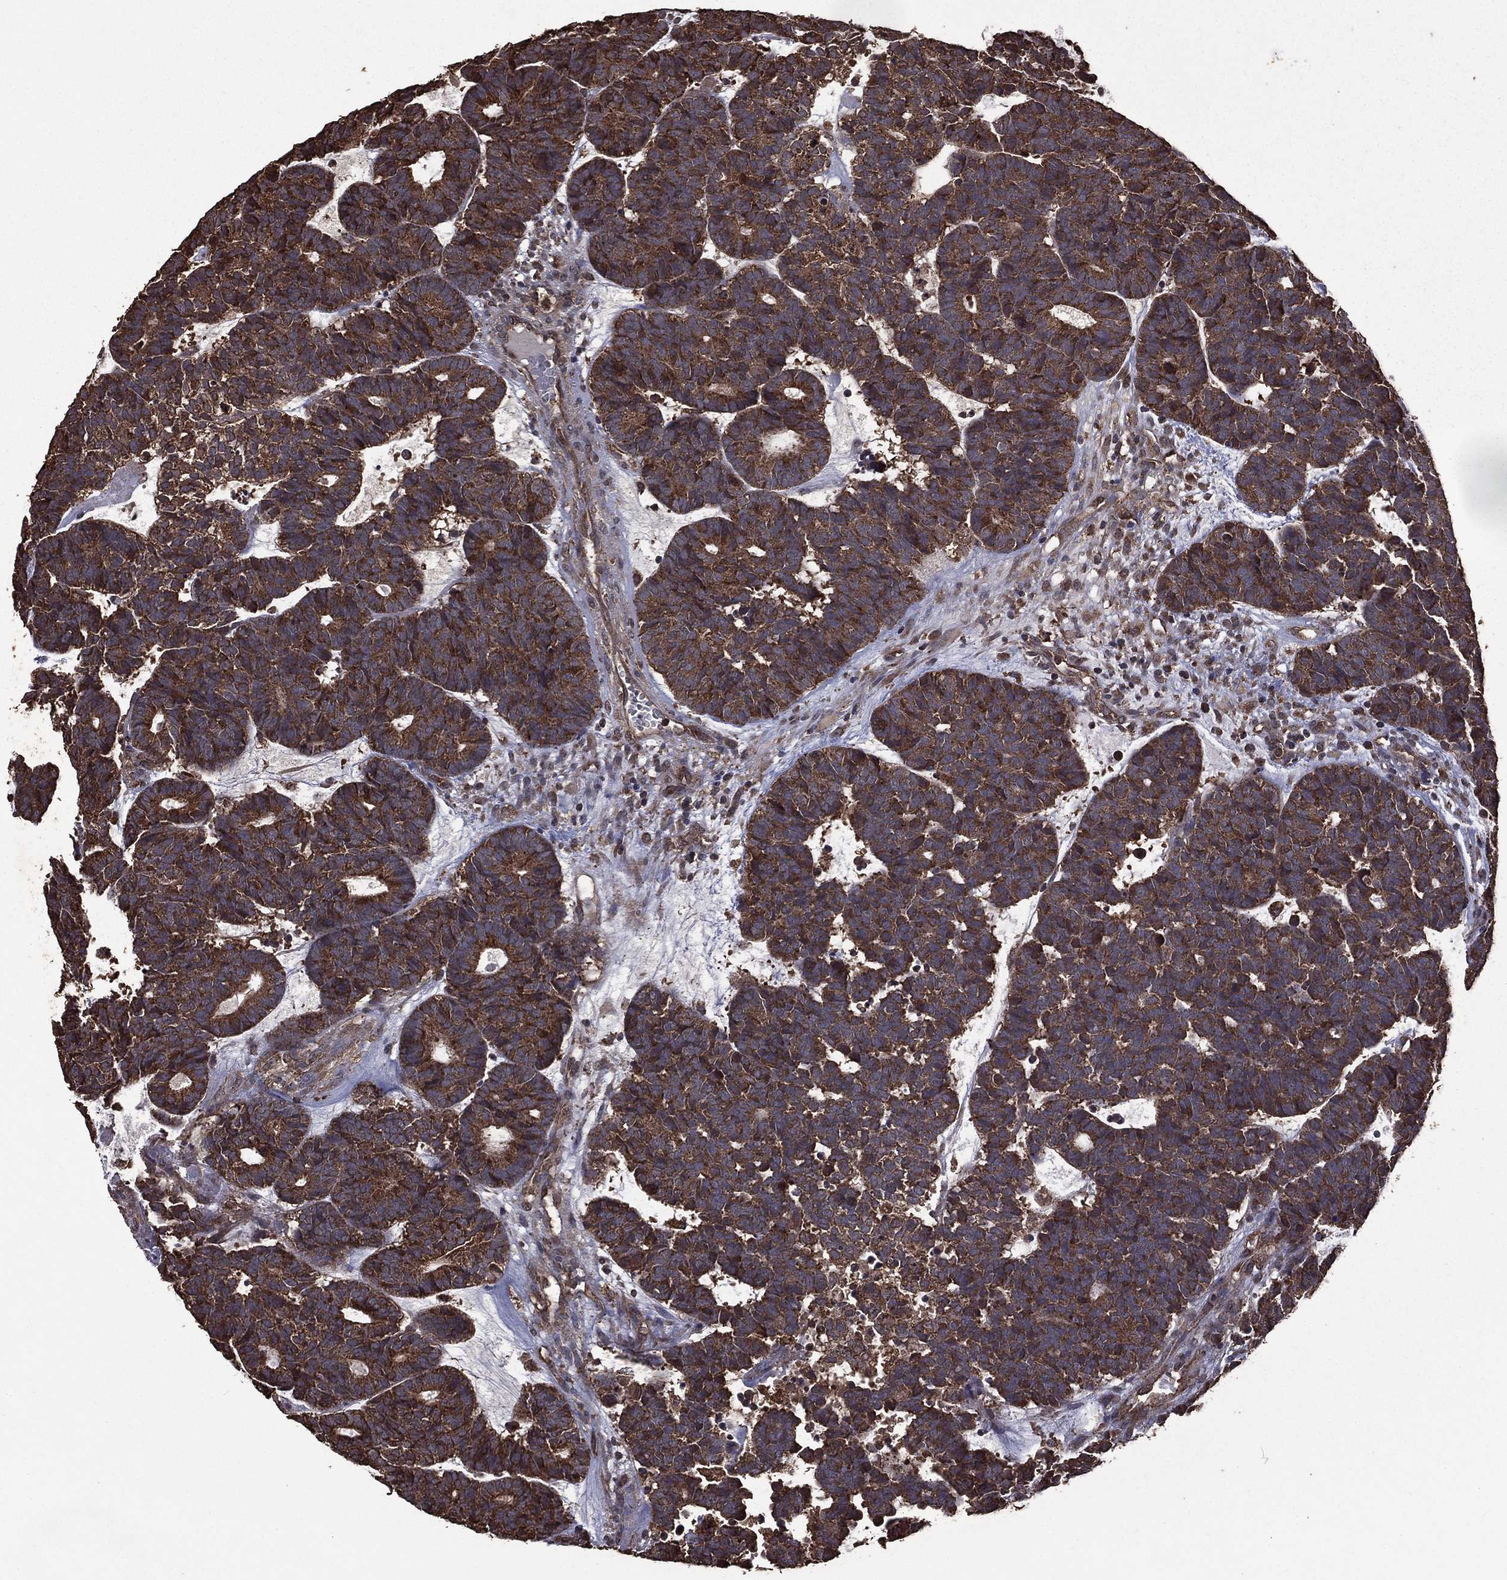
{"staining": {"intensity": "moderate", "quantity": "25%-75%", "location": "cytoplasmic/membranous"}, "tissue": "head and neck cancer", "cell_type": "Tumor cells", "image_type": "cancer", "snomed": [{"axis": "morphology", "description": "Adenocarcinoma, NOS"}, {"axis": "topography", "description": "Head-Neck"}], "caption": "Immunohistochemistry (IHC) histopathology image of human head and neck cancer (adenocarcinoma) stained for a protein (brown), which demonstrates medium levels of moderate cytoplasmic/membranous expression in about 25%-75% of tumor cells.", "gene": "BIRC6", "patient": {"sex": "female", "age": 81}}